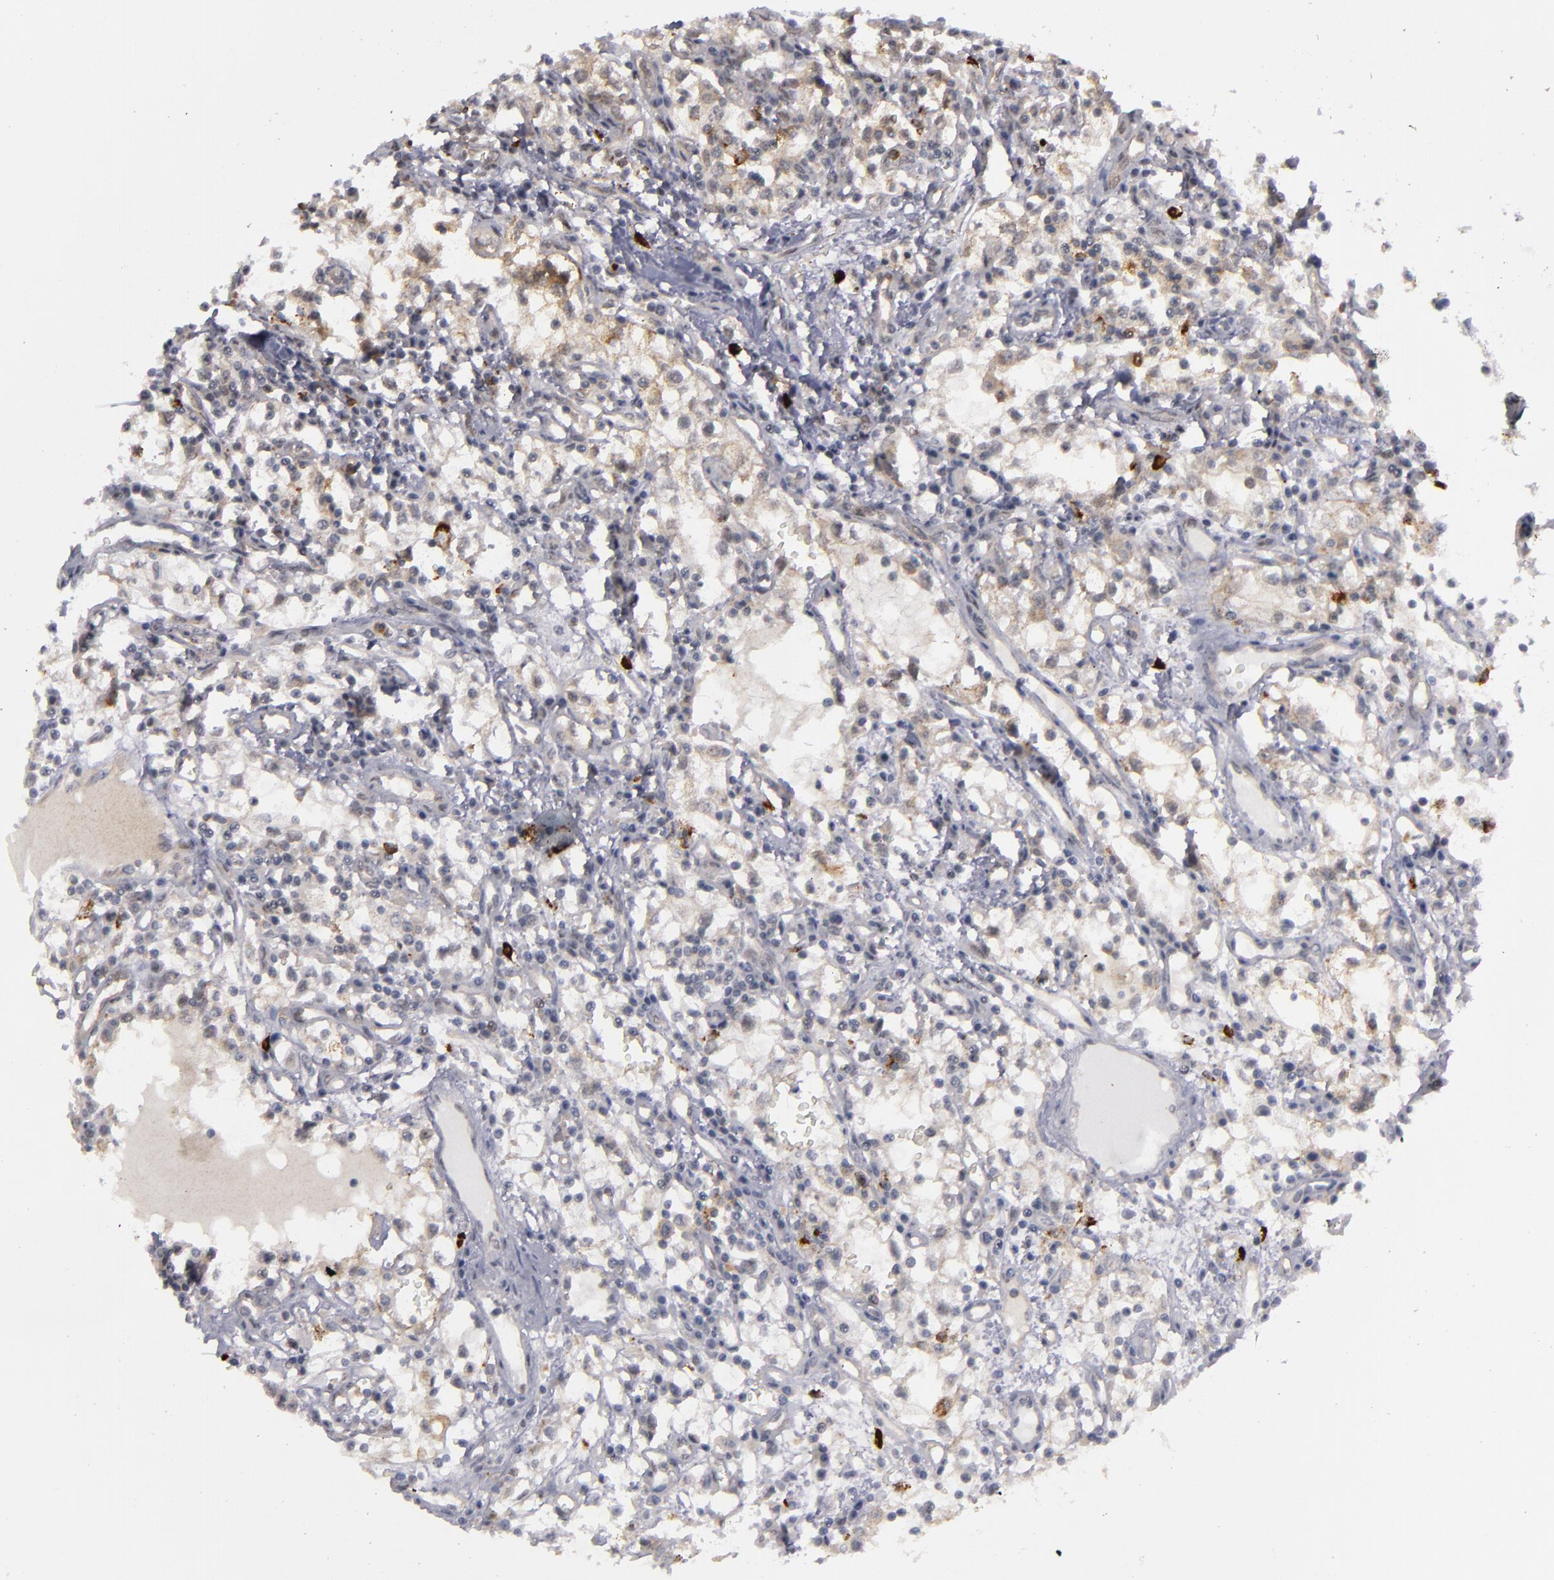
{"staining": {"intensity": "weak", "quantity": ">75%", "location": "cytoplasmic/membranous"}, "tissue": "renal cancer", "cell_type": "Tumor cells", "image_type": "cancer", "snomed": [{"axis": "morphology", "description": "Adenocarcinoma, NOS"}, {"axis": "topography", "description": "Kidney"}], "caption": "Weak cytoplasmic/membranous positivity for a protein is seen in about >75% of tumor cells of renal cancer (adenocarcinoma) using immunohistochemistry.", "gene": "STX3", "patient": {"sex": "male", "age": 82}}